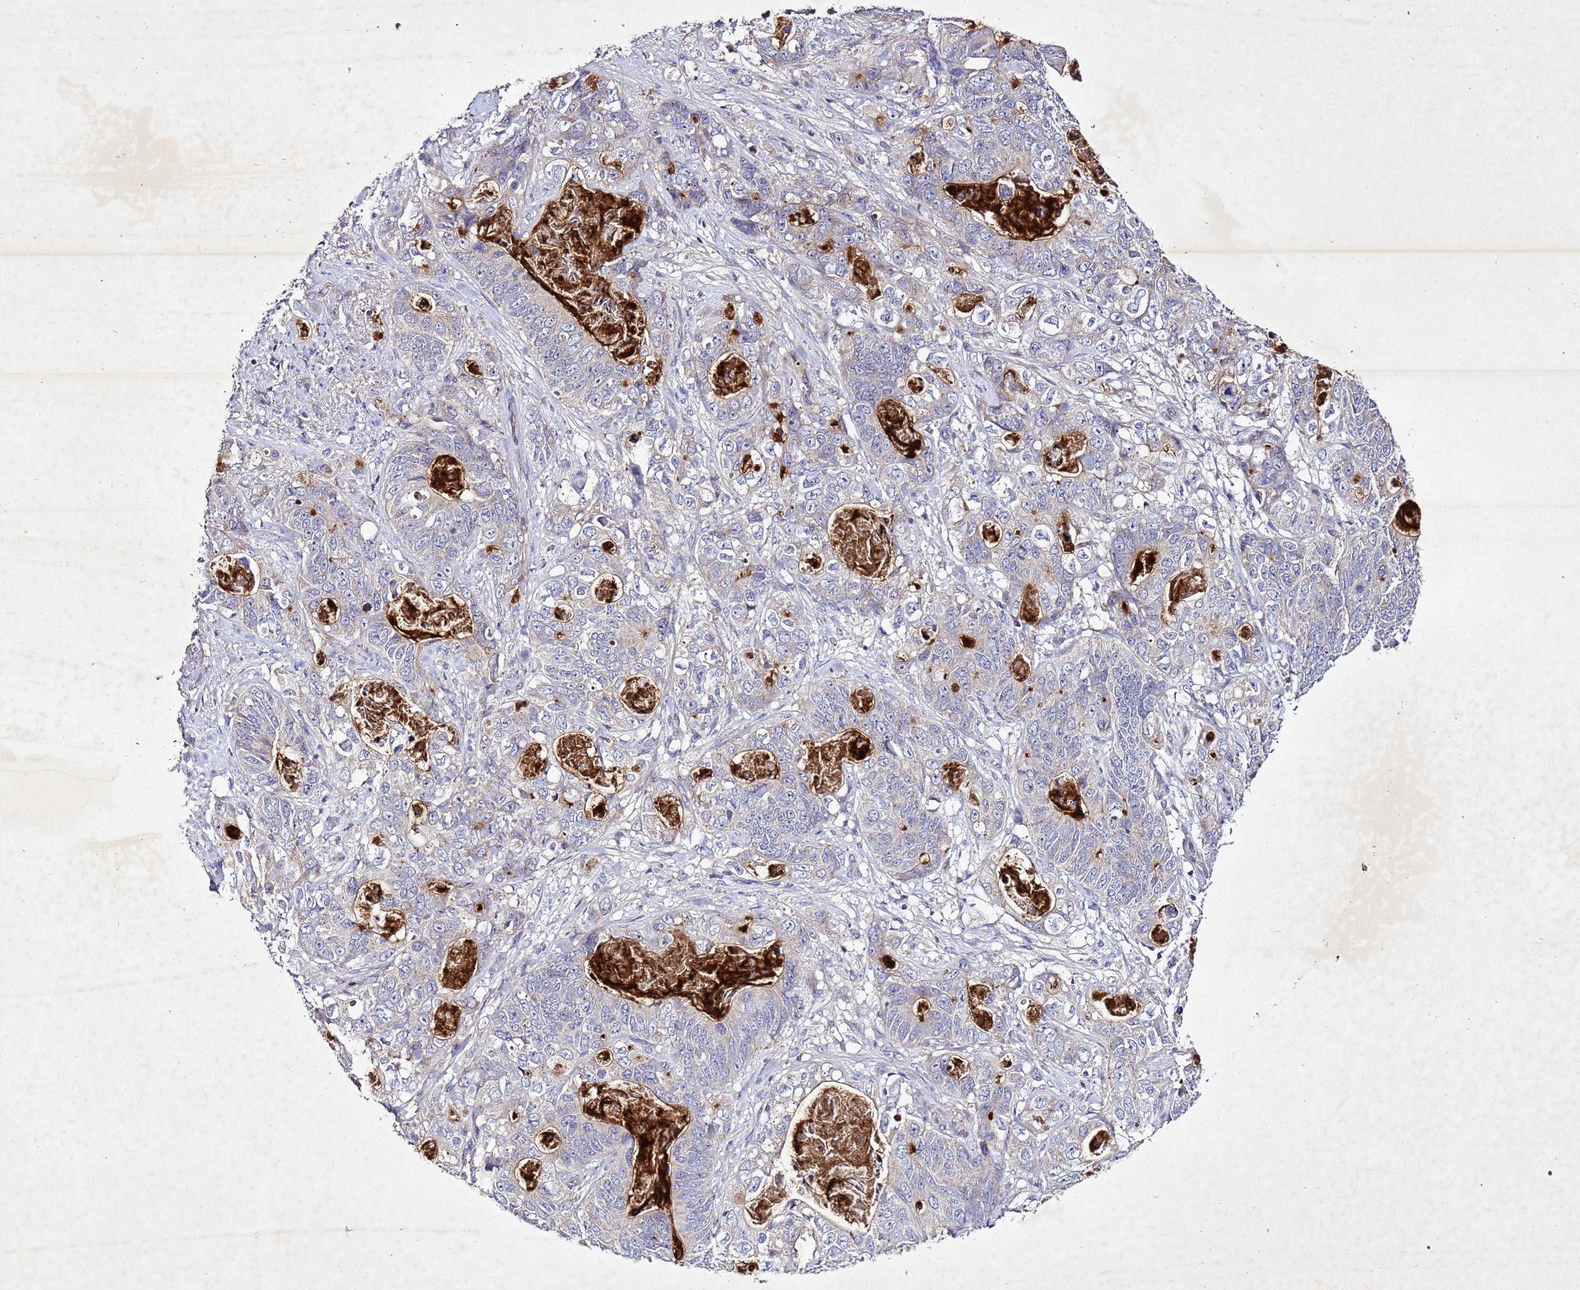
{"staining": {"intensity": "negative", "quantity": "none", "location": "none"}, "tissue": "stomach cancer", "cell_type": "Tumor cells", "image_type": "cancer", "snomed": [{"axis": "morphology", "description": "Normal tissue, NOS"}, {"axis": "morphology", "description": "Adenocarcinoma, NOS"}, {"axis": "topography", "description": "Stomach"}], "caption": "The photomicrograph reveals no significant expression in tumor cells of stomach cancer (adenocarcinoma).", "gene": "SV2B", "patient": {"sex": "female", "age": 89}}